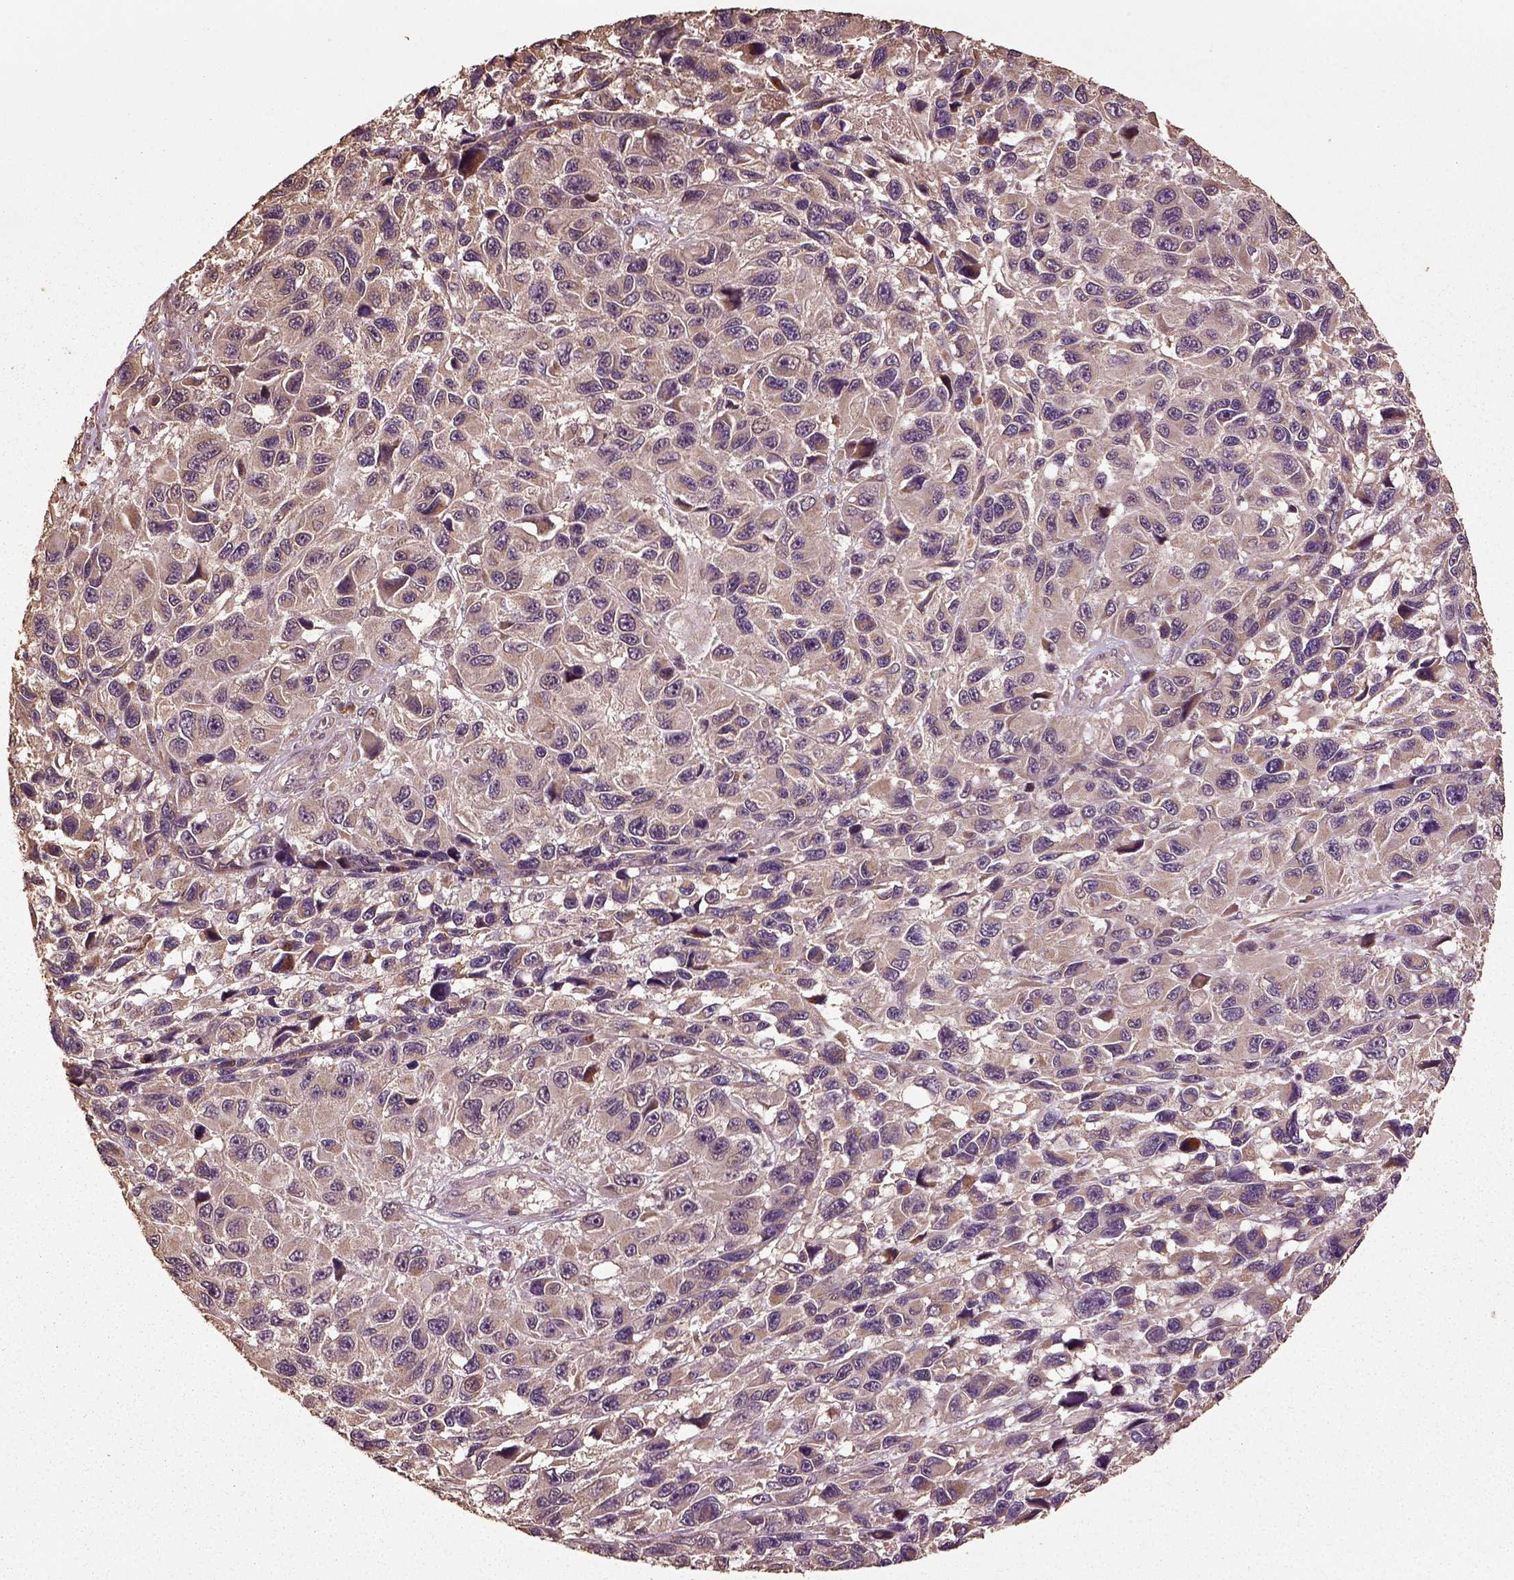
{"staining": {"intensity": "moderate", "quantity": "<25%", "location": "cytoplasmic/membranous"}, "tissue": "melanoma", "cell_type": "Tumor cells", "image_type": "cancer", "snomed": [{"axis": "morphology", "description": "Malignant melanoma, NOS"}, {"axis": "topography", "description": "Skin"}], "caption": "A brown stain shows moderate cytoplasmic/membranous positivity of a protein in human malignant melanoma tumor cells. Immunohistochemistry (ihc) stains the protein in brown and the nuclei are stained blue.", "gene": "ERV3-1", "patient": {"sex": "male", "age": 53}}